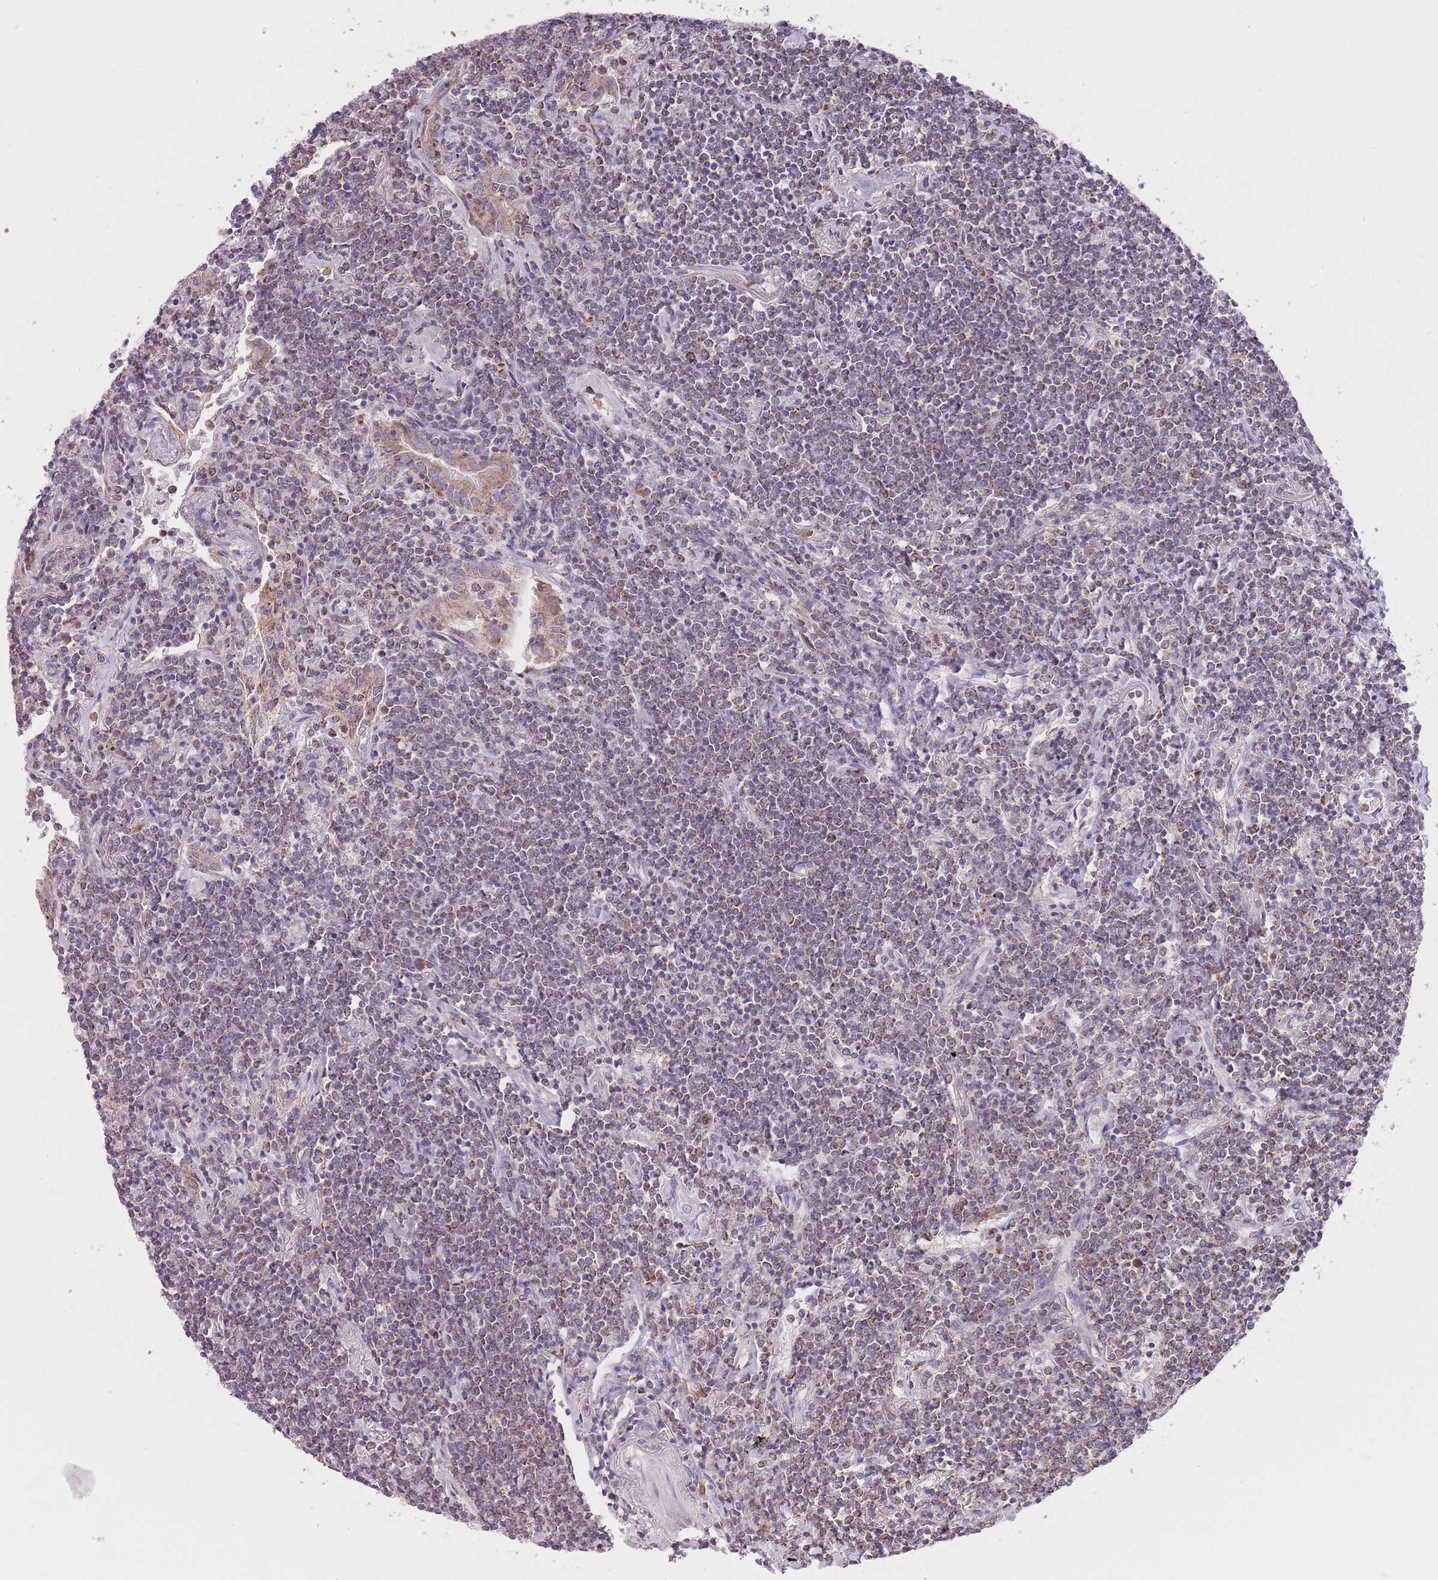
{"staining": {"intensity": "weak", "quantity": "25%-75%", "location": "cytoplasmic/membranous"}, "tissue": "lymphoma", "cell_type": "Tumor cells", "image_type": "cancer", "snomed": [{"axis": "morphology", "description": "Malignant lymphoma, non-Hodgkin's type, Low grade"}, {"axis": "topography", "description": "Lung"}], "caption": "High-magnification brightfield microscopy of low-grade malignant lymphoma, non-Hodgkin's type stained with DAB (3,3'-diaminobenzidine) (brown) and counterstained with hematoxylin (blue). tumor cells exhibit weak cytoplasmic/membranous positivity is identified in approximately25%-75% of cells. The protein is shown in brown color, while the nuclei are stained blue.", "gene": "PRAM1", "patient": {"sex": "female", "age": 71}}